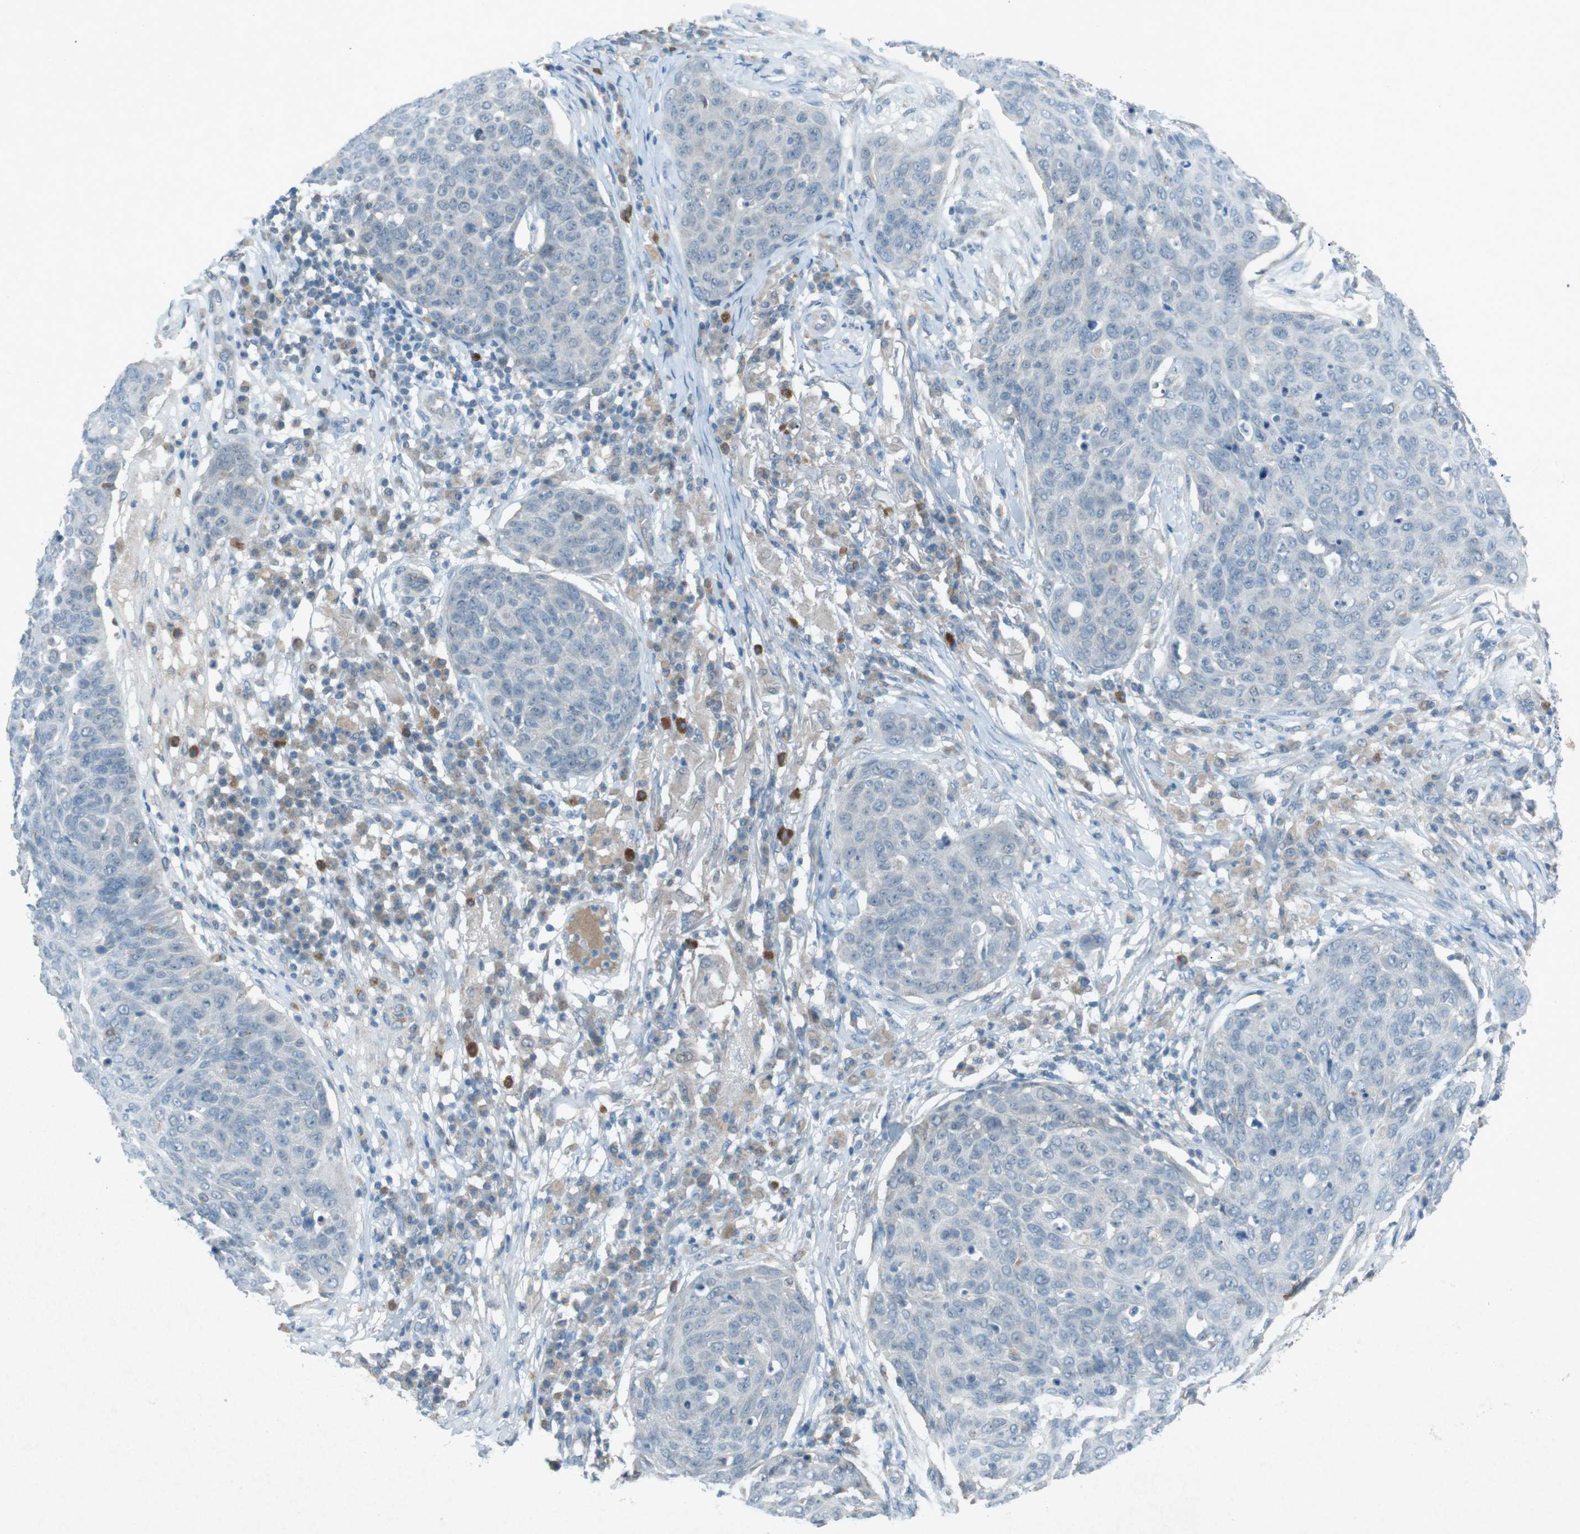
{"staining": {"intensity": "negative", "quantity": "none", "location": "none"}, "tissue": "skin cancer", "cell_type": "Tumor cells", "image_type": "cancer", "snomed": [{"axis": "morphology", "description": "Squamous cell carcinoma in situ, NOS"}, {"axis": "morphology", "description": "Squamous cell carcinoma, NOS"}, {"axis": "topography", "description": "Skin"}], "caption": "A photomicrograph of human skin cancer is negative for staining in tumor cells.", "gene": "FCRLA", "patient": {"sex": "male", "age": 93}}